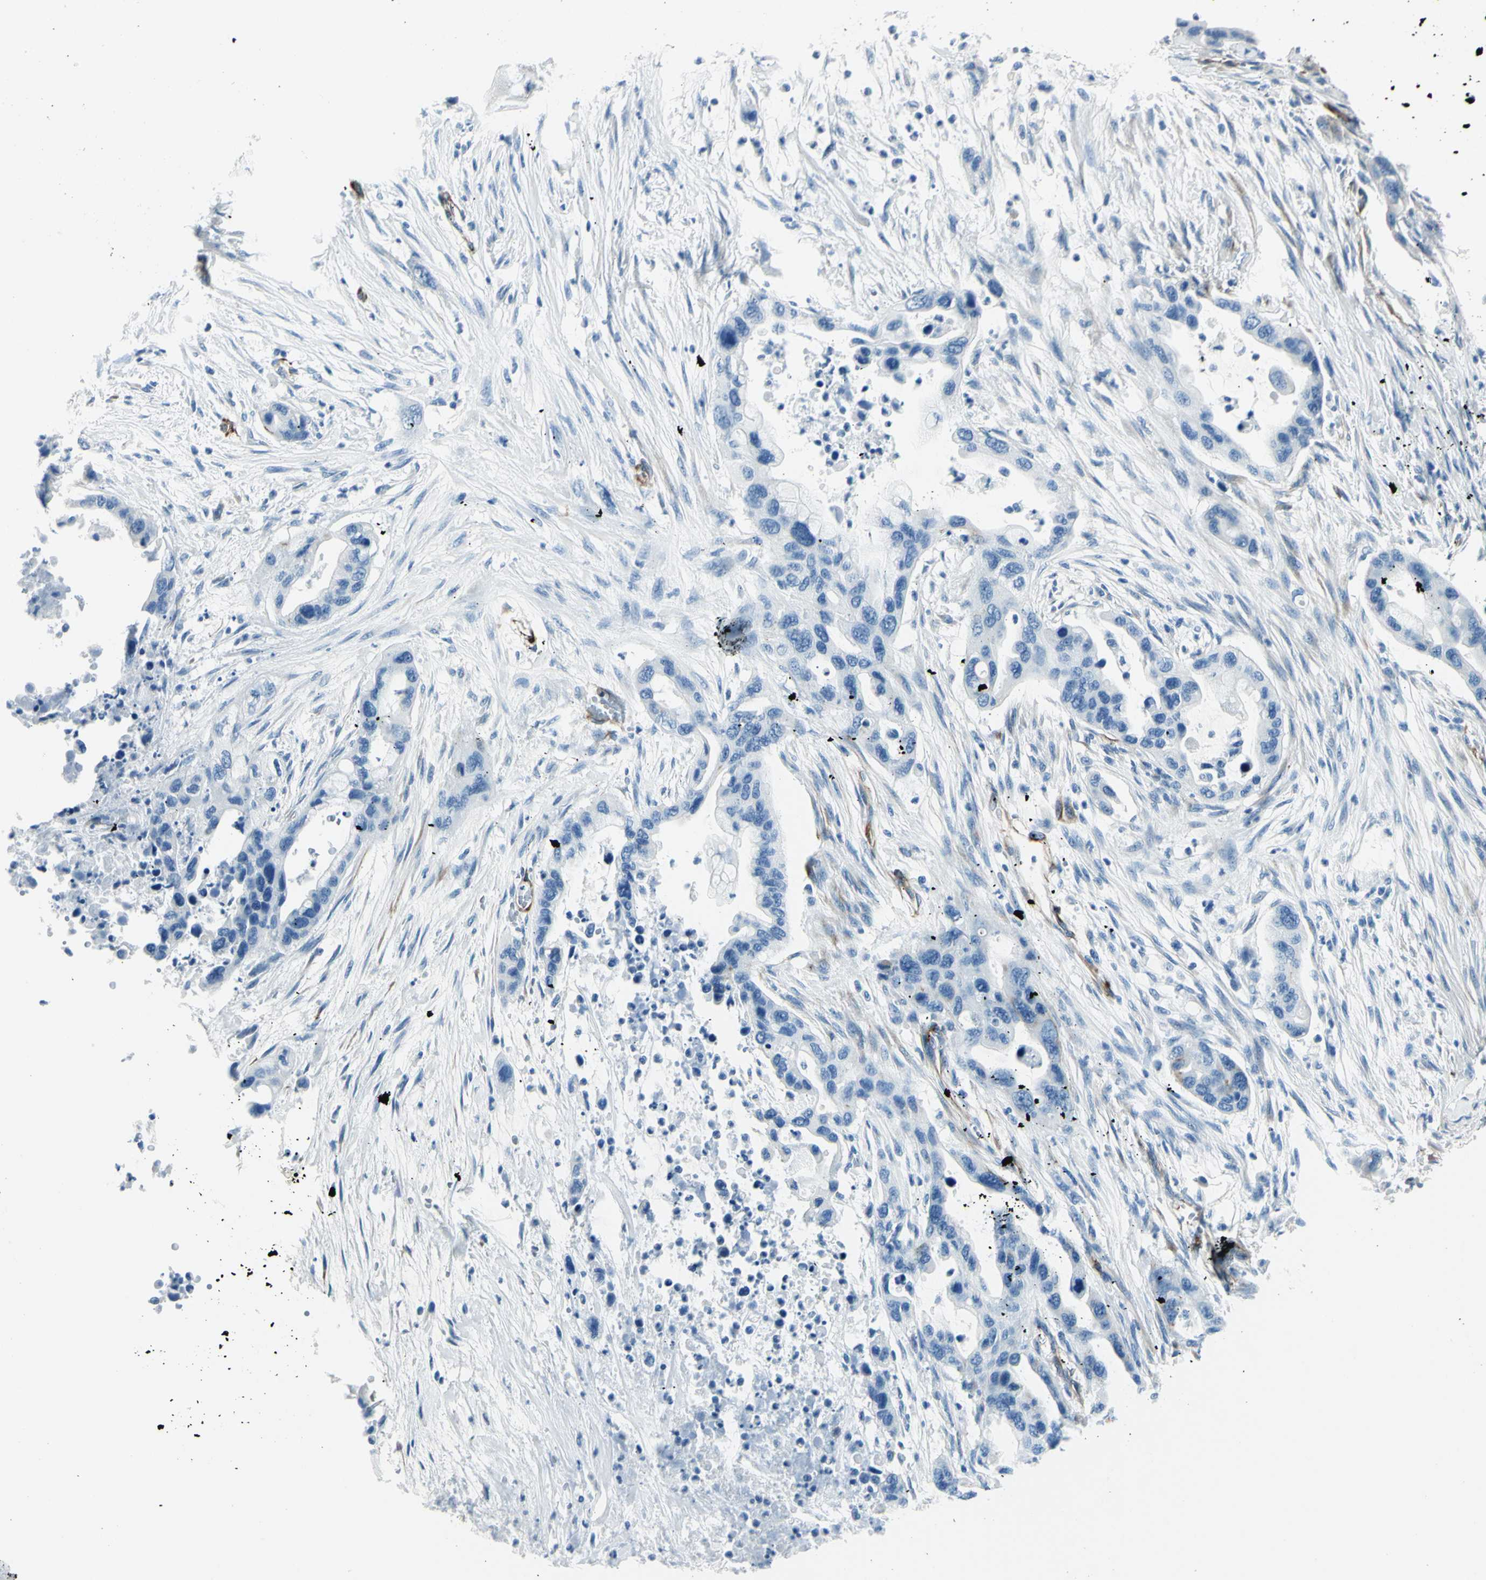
{"staining": {"intensity": "negative", "quantity": "none", "location": "none"}, "tissue": "pancreatic cancer", "cell_type": "Tumor cells", "image_type": "cancer", "snomed": [{"axis": "morphology", "description": "Adenocarcinoma, NOS"}, {"axis": "topography", "description": "Pancreas"}], "caption": "Immunohistochemistry image of neoplastic tissue: pancreatic cancer stained with DAB reveals no significant protein expression in tumor cells.", "gene": "PTH2R", "patient": {"sex": "female", "age": 71}}